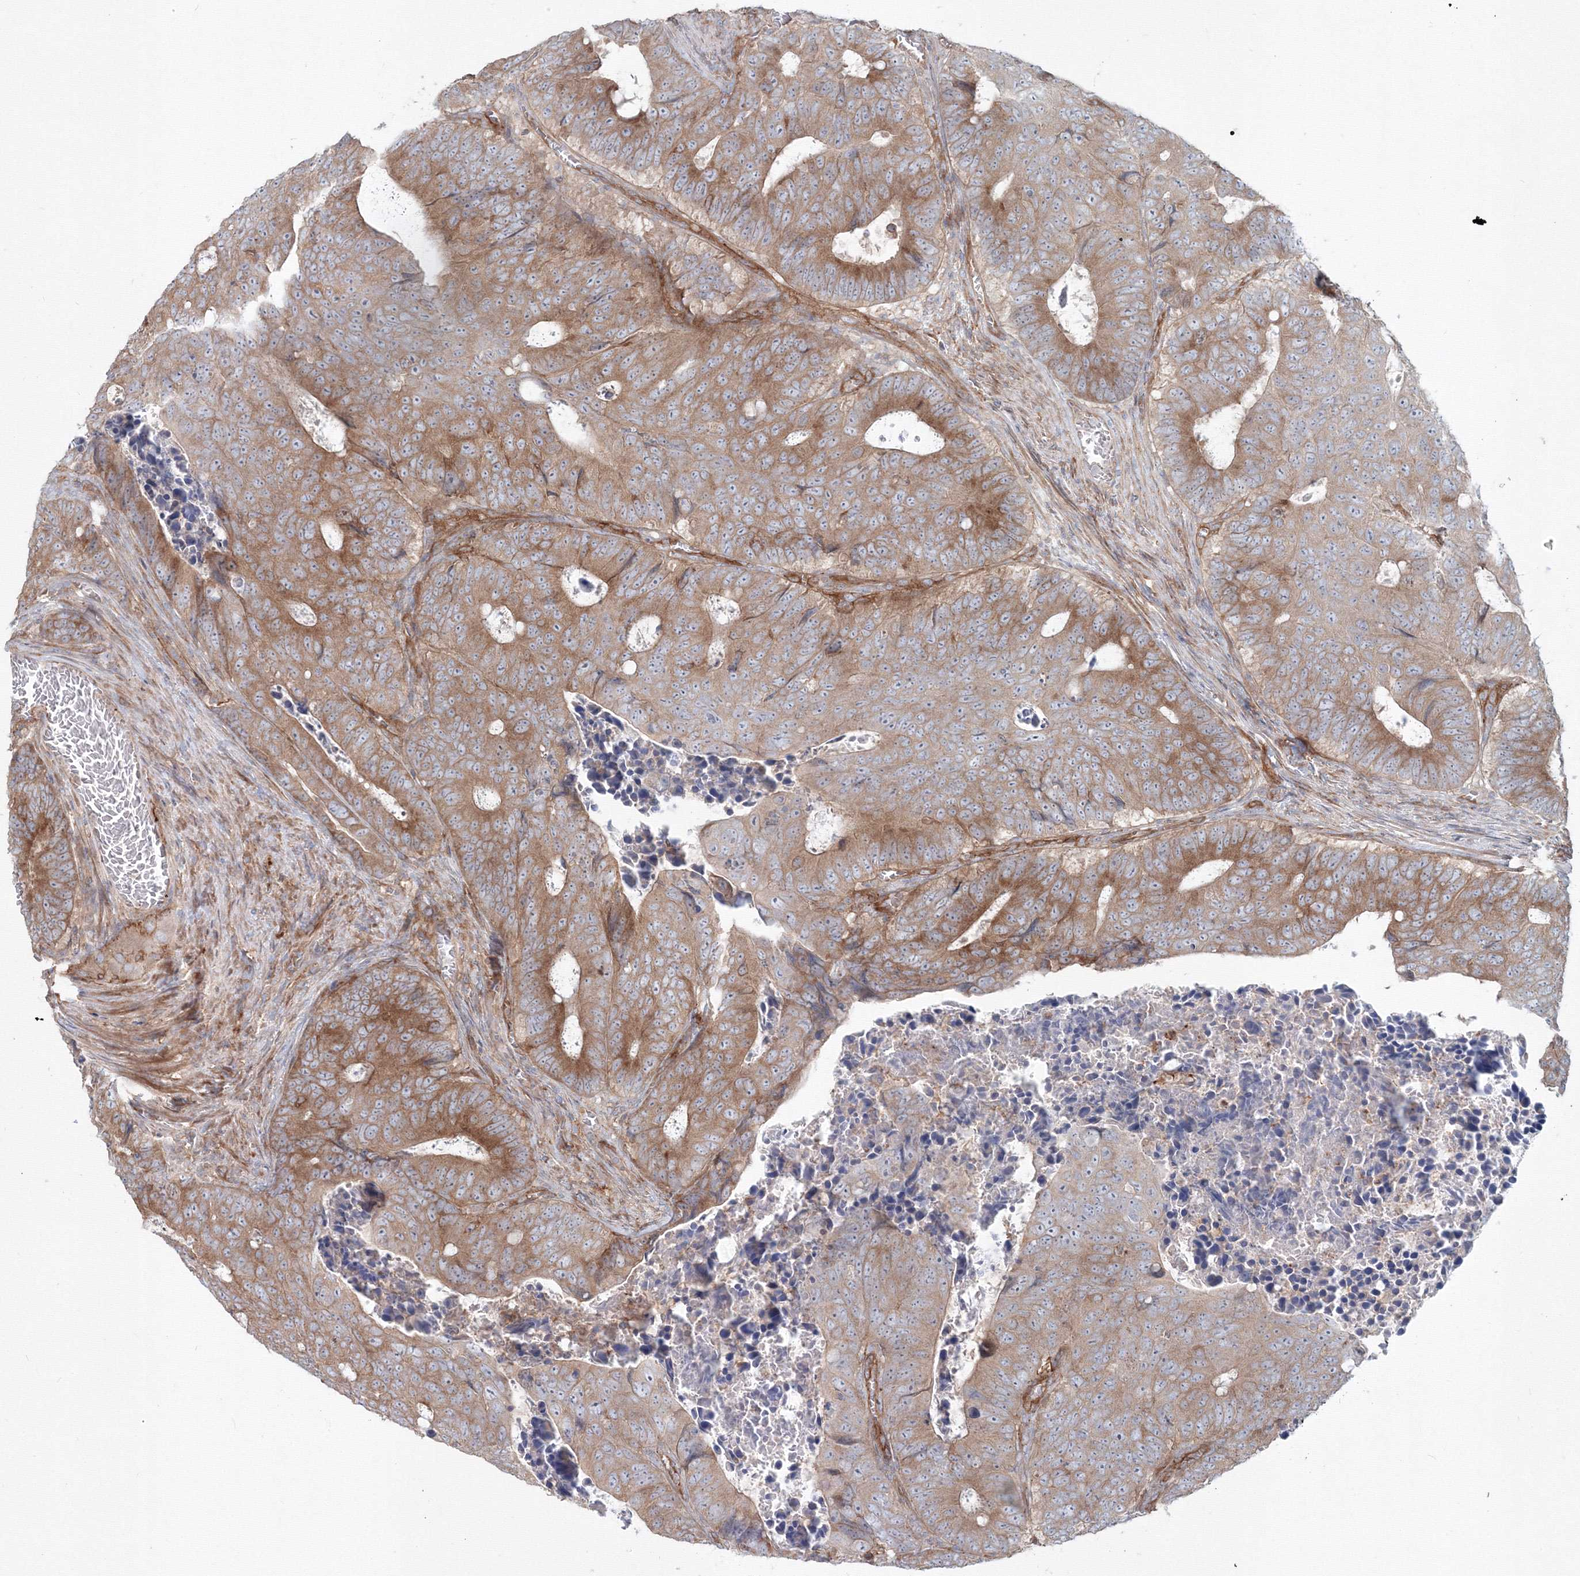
{"staining": {"intensity": "moderate", "quantity": ">75%", "location": "cytoplasmic/membranous"}, "tissue": "colorectal cancer", "cell_type": "Tumor cells", "image_type": "cancer", "snomed": [{"axis": "morphology", "description": "Adenocarcinoma, NOS"}, {"axis": "topography", "description": "Colon"}], "caption": "This photomicrograph shows IHC staining of human colorectal cancer, with medium moderate cytoplasmic/membranous positivity in about >75% of tumor cells.", "gene": "SH3PXD2A", "patient": {"sex": "male", "age": 87}}